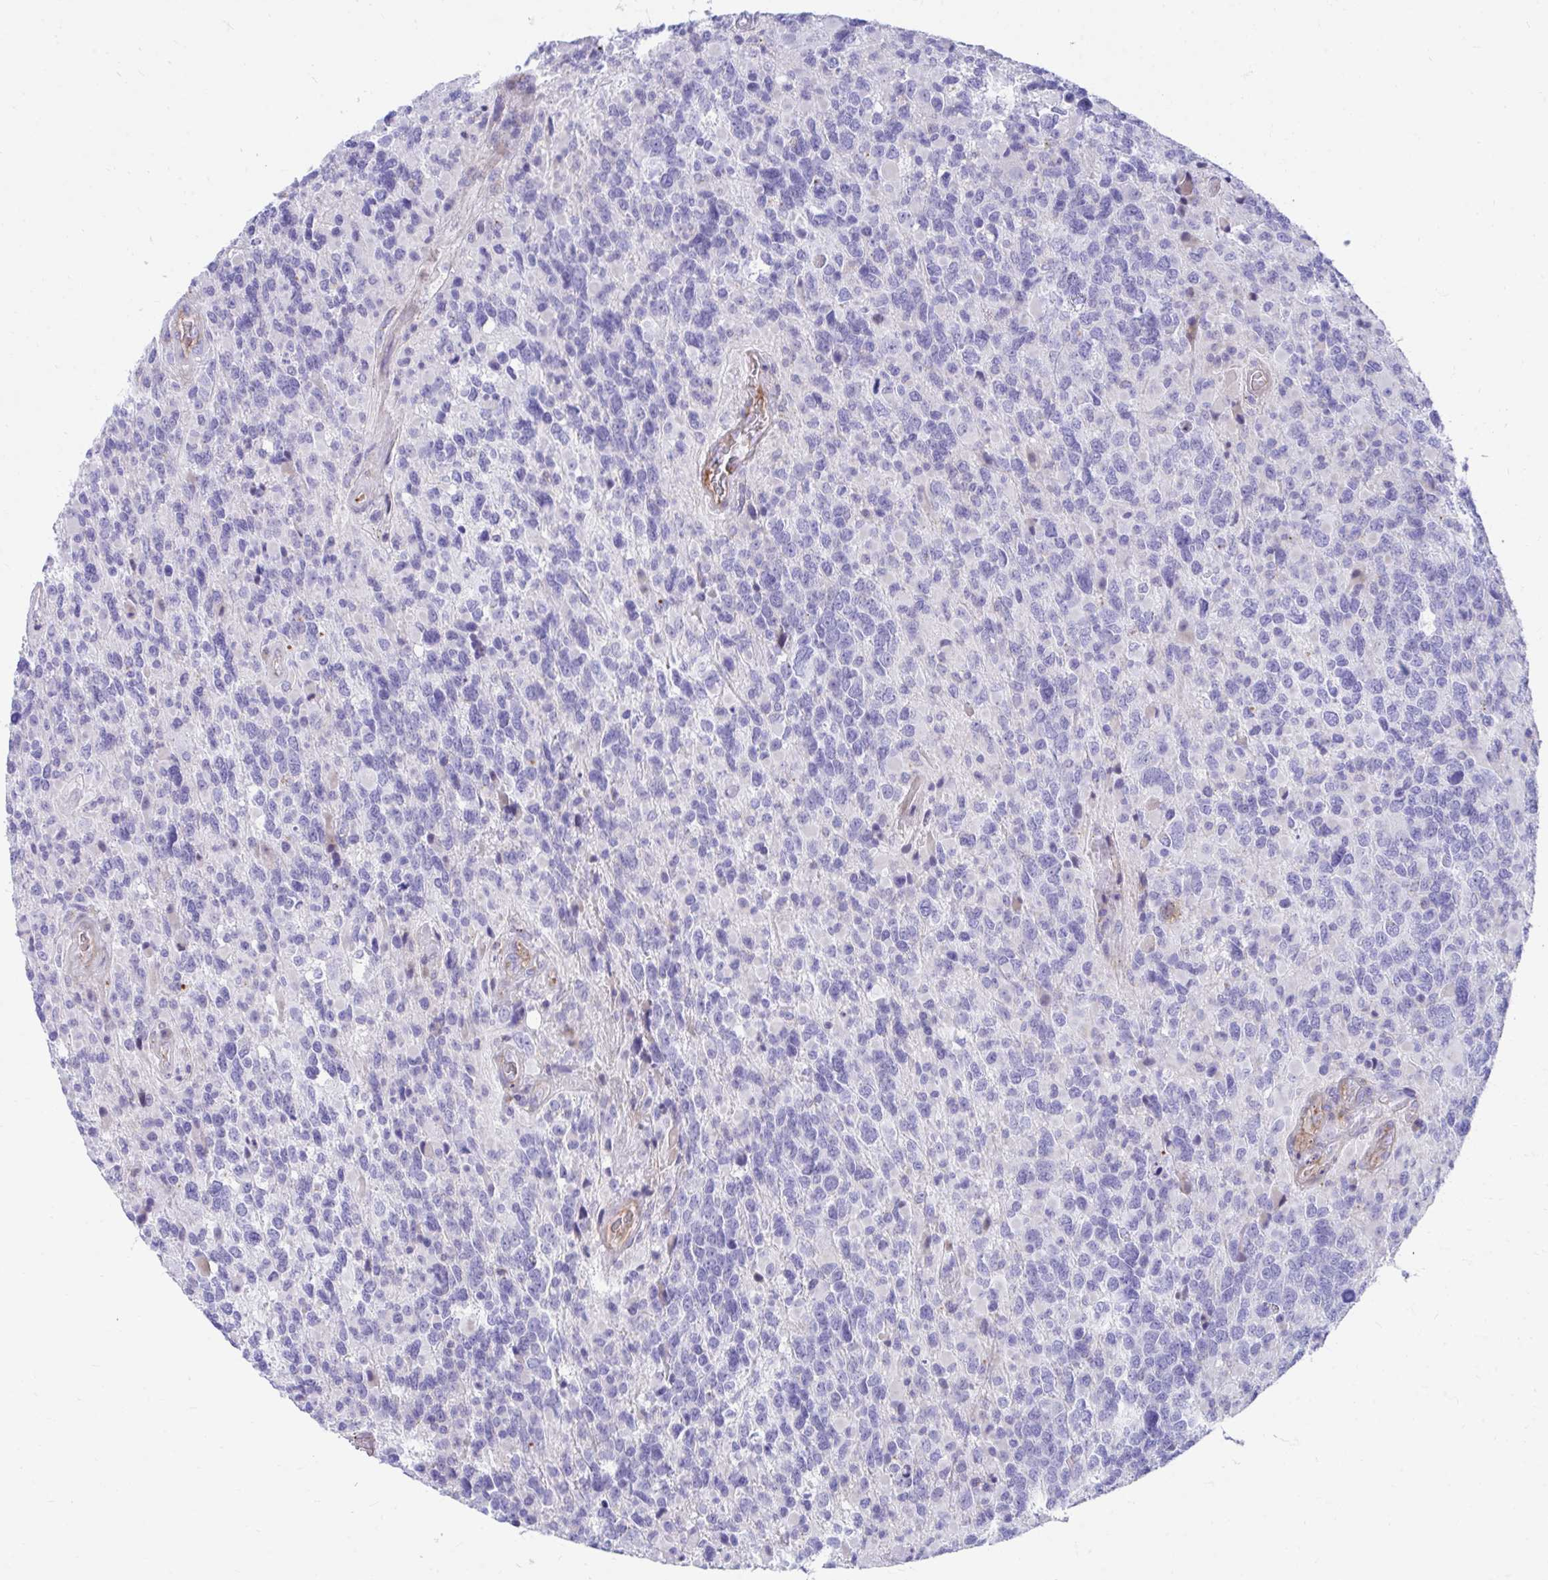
{"staining": {"intensity": "negative", "quantity": "none", "location": "none"}, "tissue": "glioma", "cell_type": "Tumor cells", "image_type": "cancer", "snomed": [{"axis": "morphology", "description": "Glioma, malignant, High grade"}, {"axis": "topography", "description": "Brain"}], "caption": "Micrograph shows no significant protein positivity in tumor cells of malignant high-grade glioma. (Immunohistochemistry, brightfield microscopy, high magnification).", "gene": "CSTB", "patient": {"sex": "female", "age": 40}}